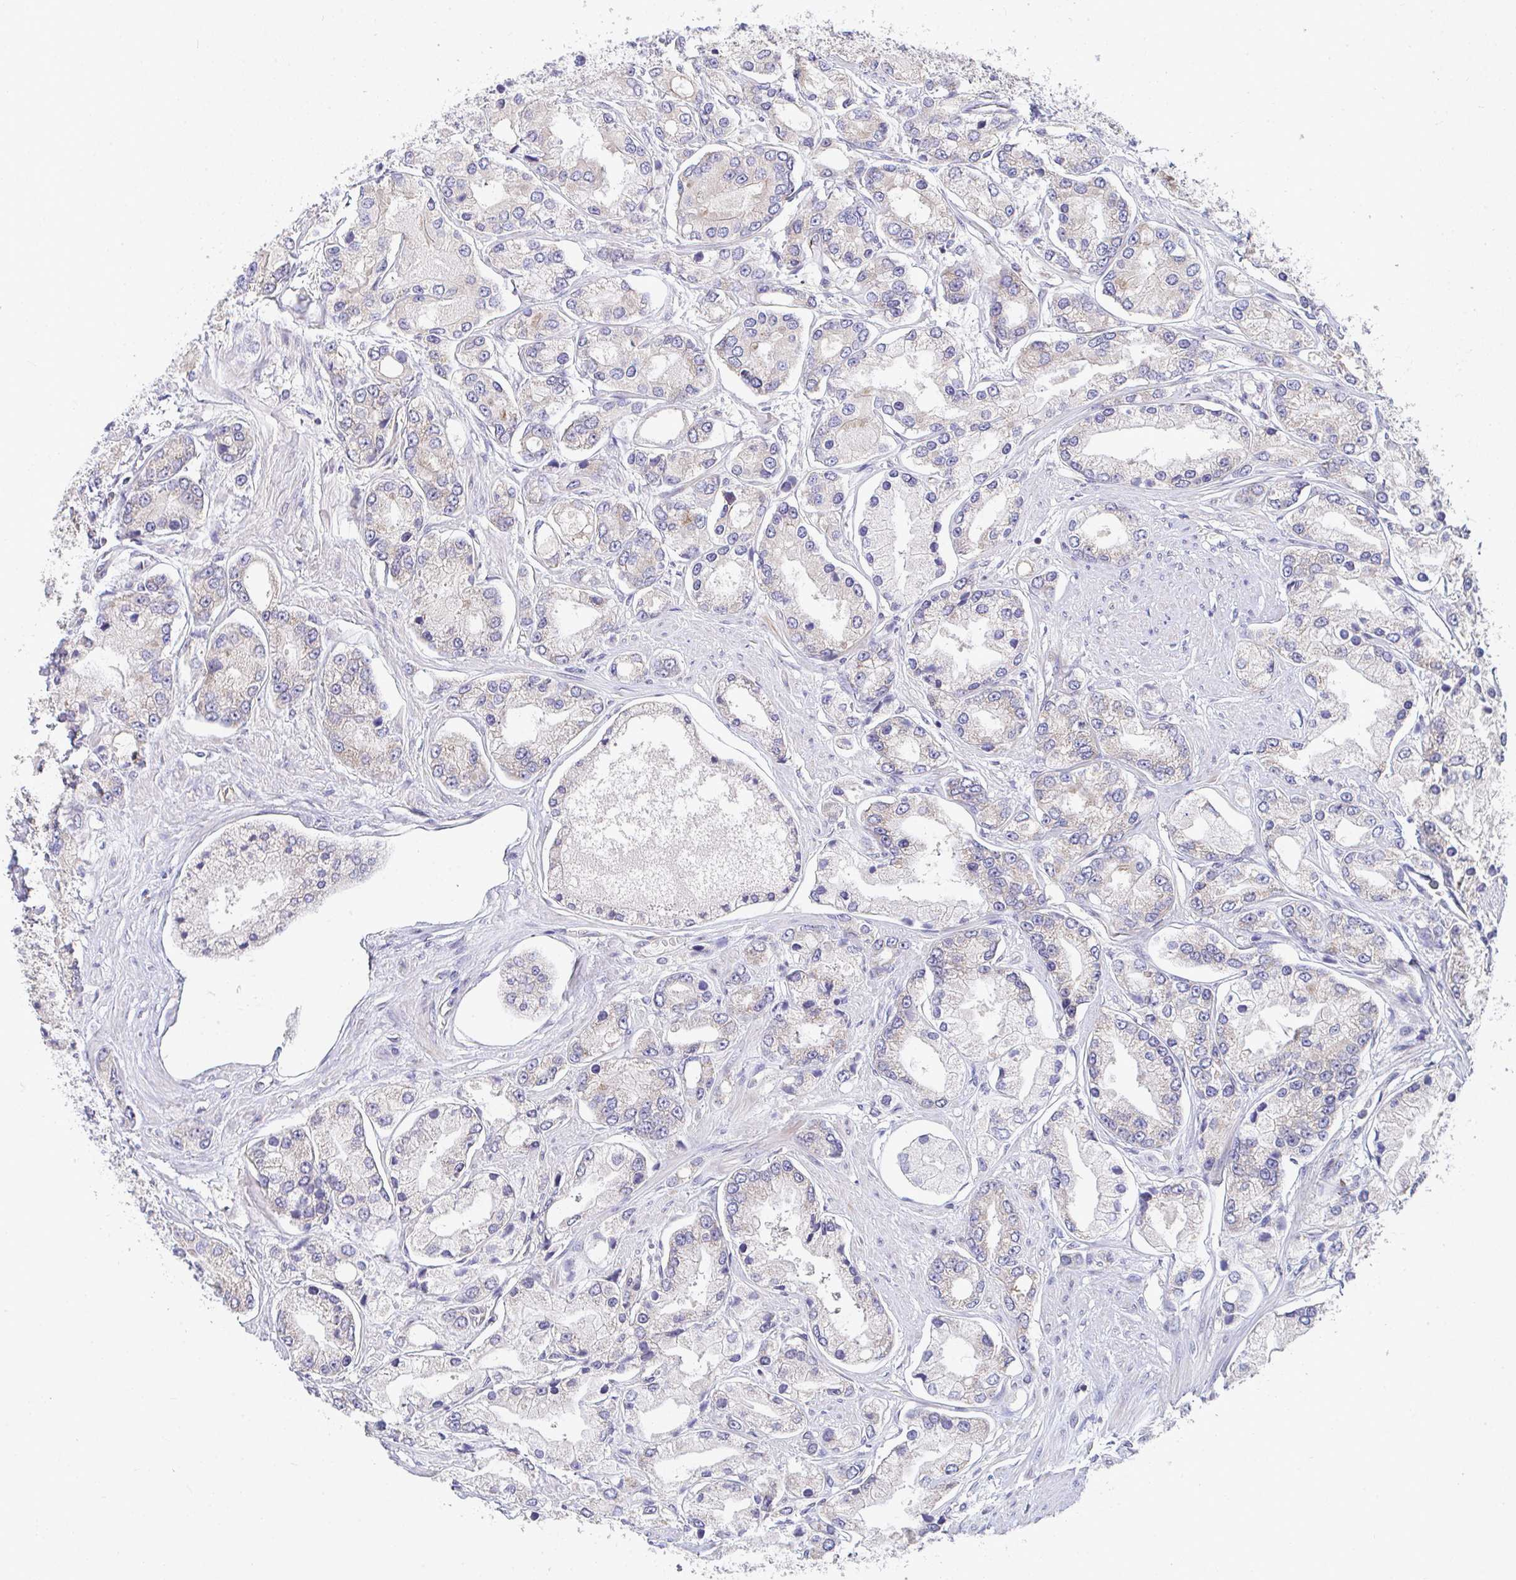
{"staining": {"intensity": "weak", "quantity": "25%-75%", "location": "cytoplasmic/membranous"}, "tissue": "prostate cancer", "cell_type": "Tumor cells", "image_type": "cancer", "snomed": [{"axis": "morphology", "description": "Adenocarcinoma, High grade"}, {"axis": "topography", "description": "Prostate"}], "caption": "High-power microscopy captured an immunohistochemistry (IHC) histopathology image of prostate high-grade adenocarcinoma, revealing weak cytoplasmic/membranous expression in about 25%-75% of tumor cells. The staining was performed using DAB, with brown indicating positive protein expression. Nuclei are stained blue with hematoxylin.", "gene": "EIF1AD", "patient": {"sex": "male", "age": 66}}